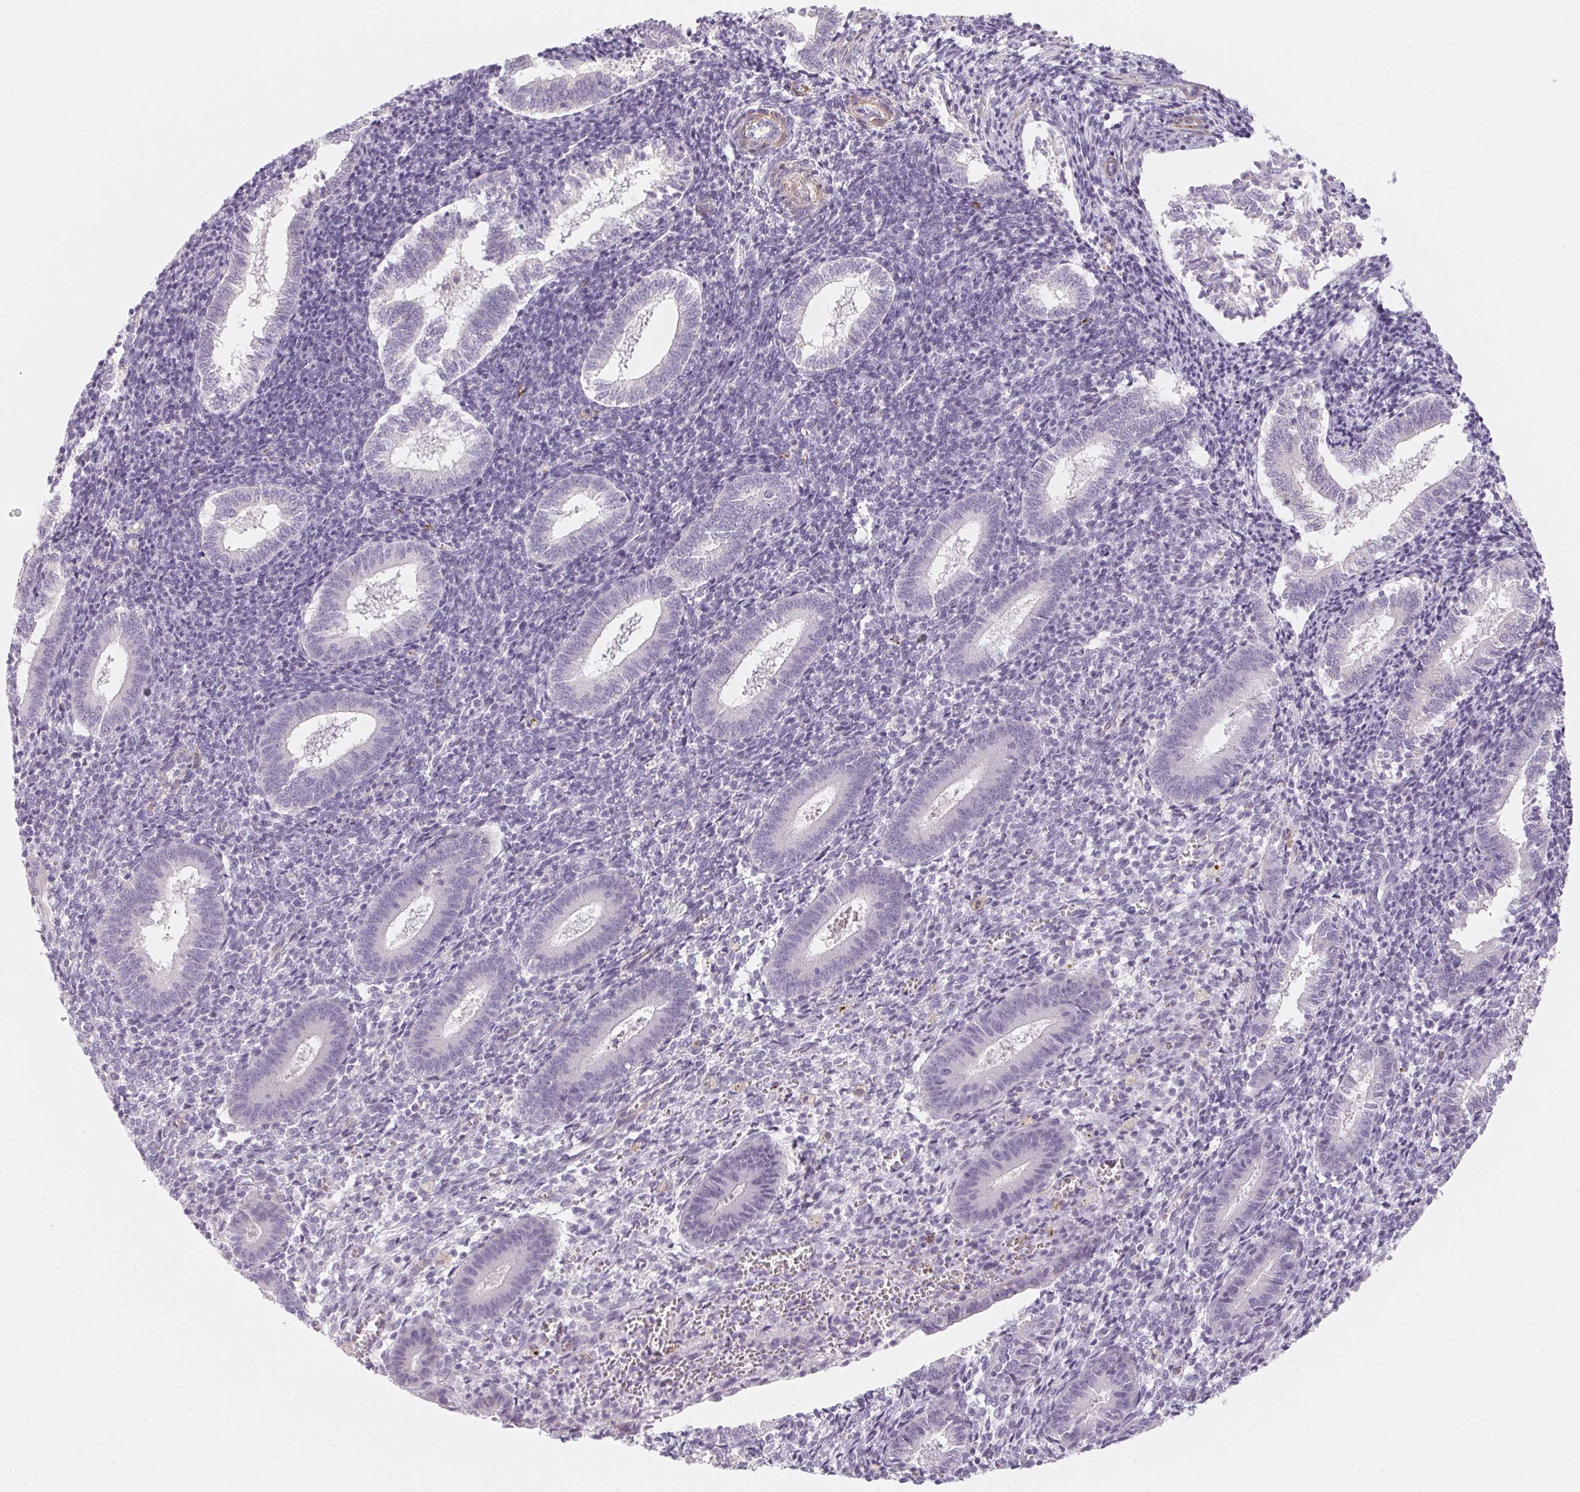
{"staining": {"intensity": "negative", "quantity": "none", "location": "none"}, "tissue": "endometrium", "cell_type": "Cells in endometrial stroma", "image_type": "normal", "snomed": [{"axis": "morphology", "description": "Normal tissue, NOS"}, {"axis": "topography", "description": "Endometrium"}], "caption": "Immunohistochemistry (IHC) image of normal endometrium stained for a protein (brown), which demonstrates no staining in cells in endometrial stroma.", "gene": "PRPH", "patient": {"sex": "female", "age": 25}}